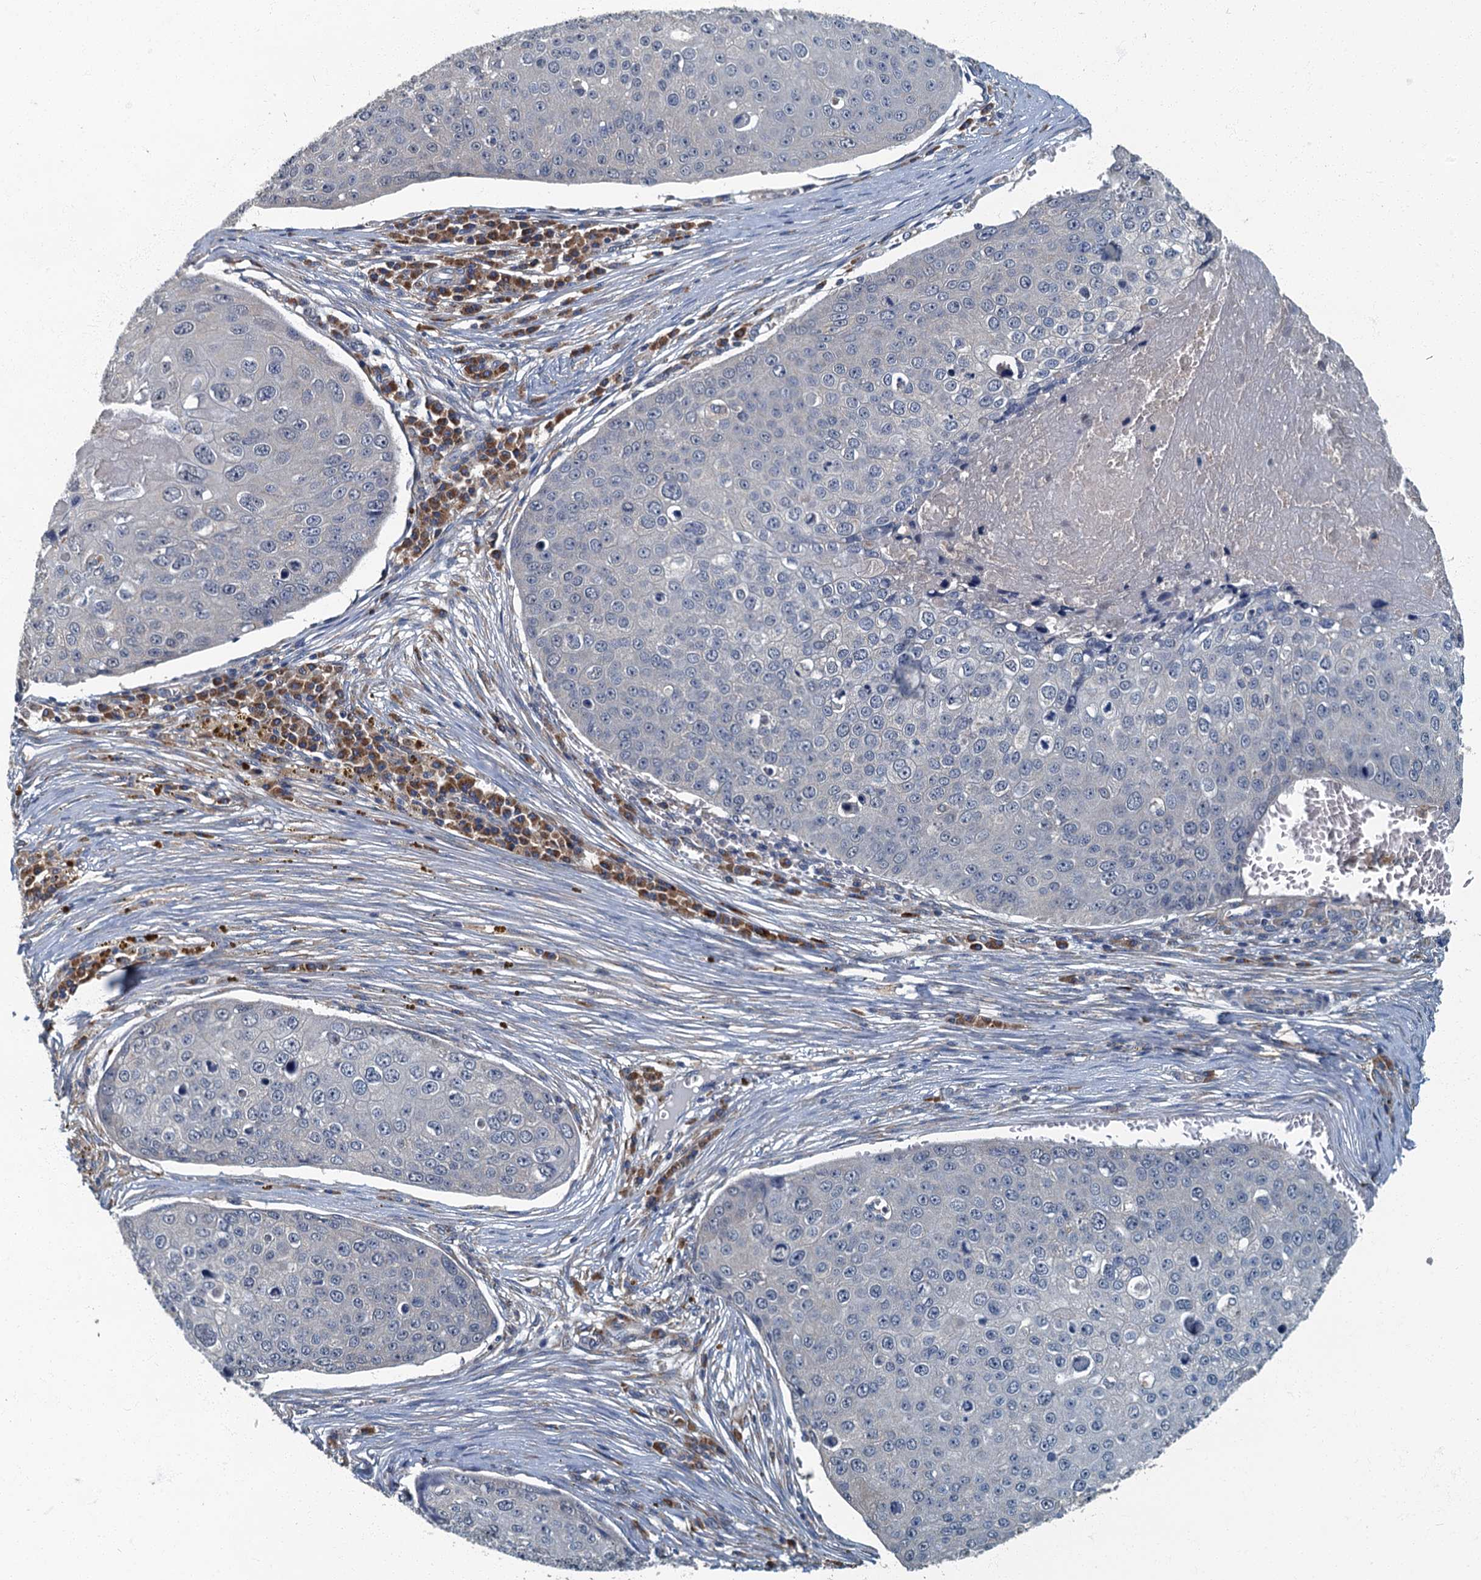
{"staining": {"intensity": "negative", "quantity": "none", "location": "none"}, "tissue": "skin cancer", "cell_type": "Tumor cells", "image_type": "cancer", "snomed": [{"axis": "morphology", "description": "Squamous cell carcinoma, NOS"}, {"axis": "topography", "description": "Skin"}], "caption": "DAB immunohistochemical staining of human squamous cell carcinoma (skin) reveals no significant expression in tumor cells. Brightfield microscopy of immunohistochemistry stained with DAB (brown) and hematoxylin (blue), captured at high magnification.", "gene": "DDX49", "patient": {"sex": "male", "age": 71}}